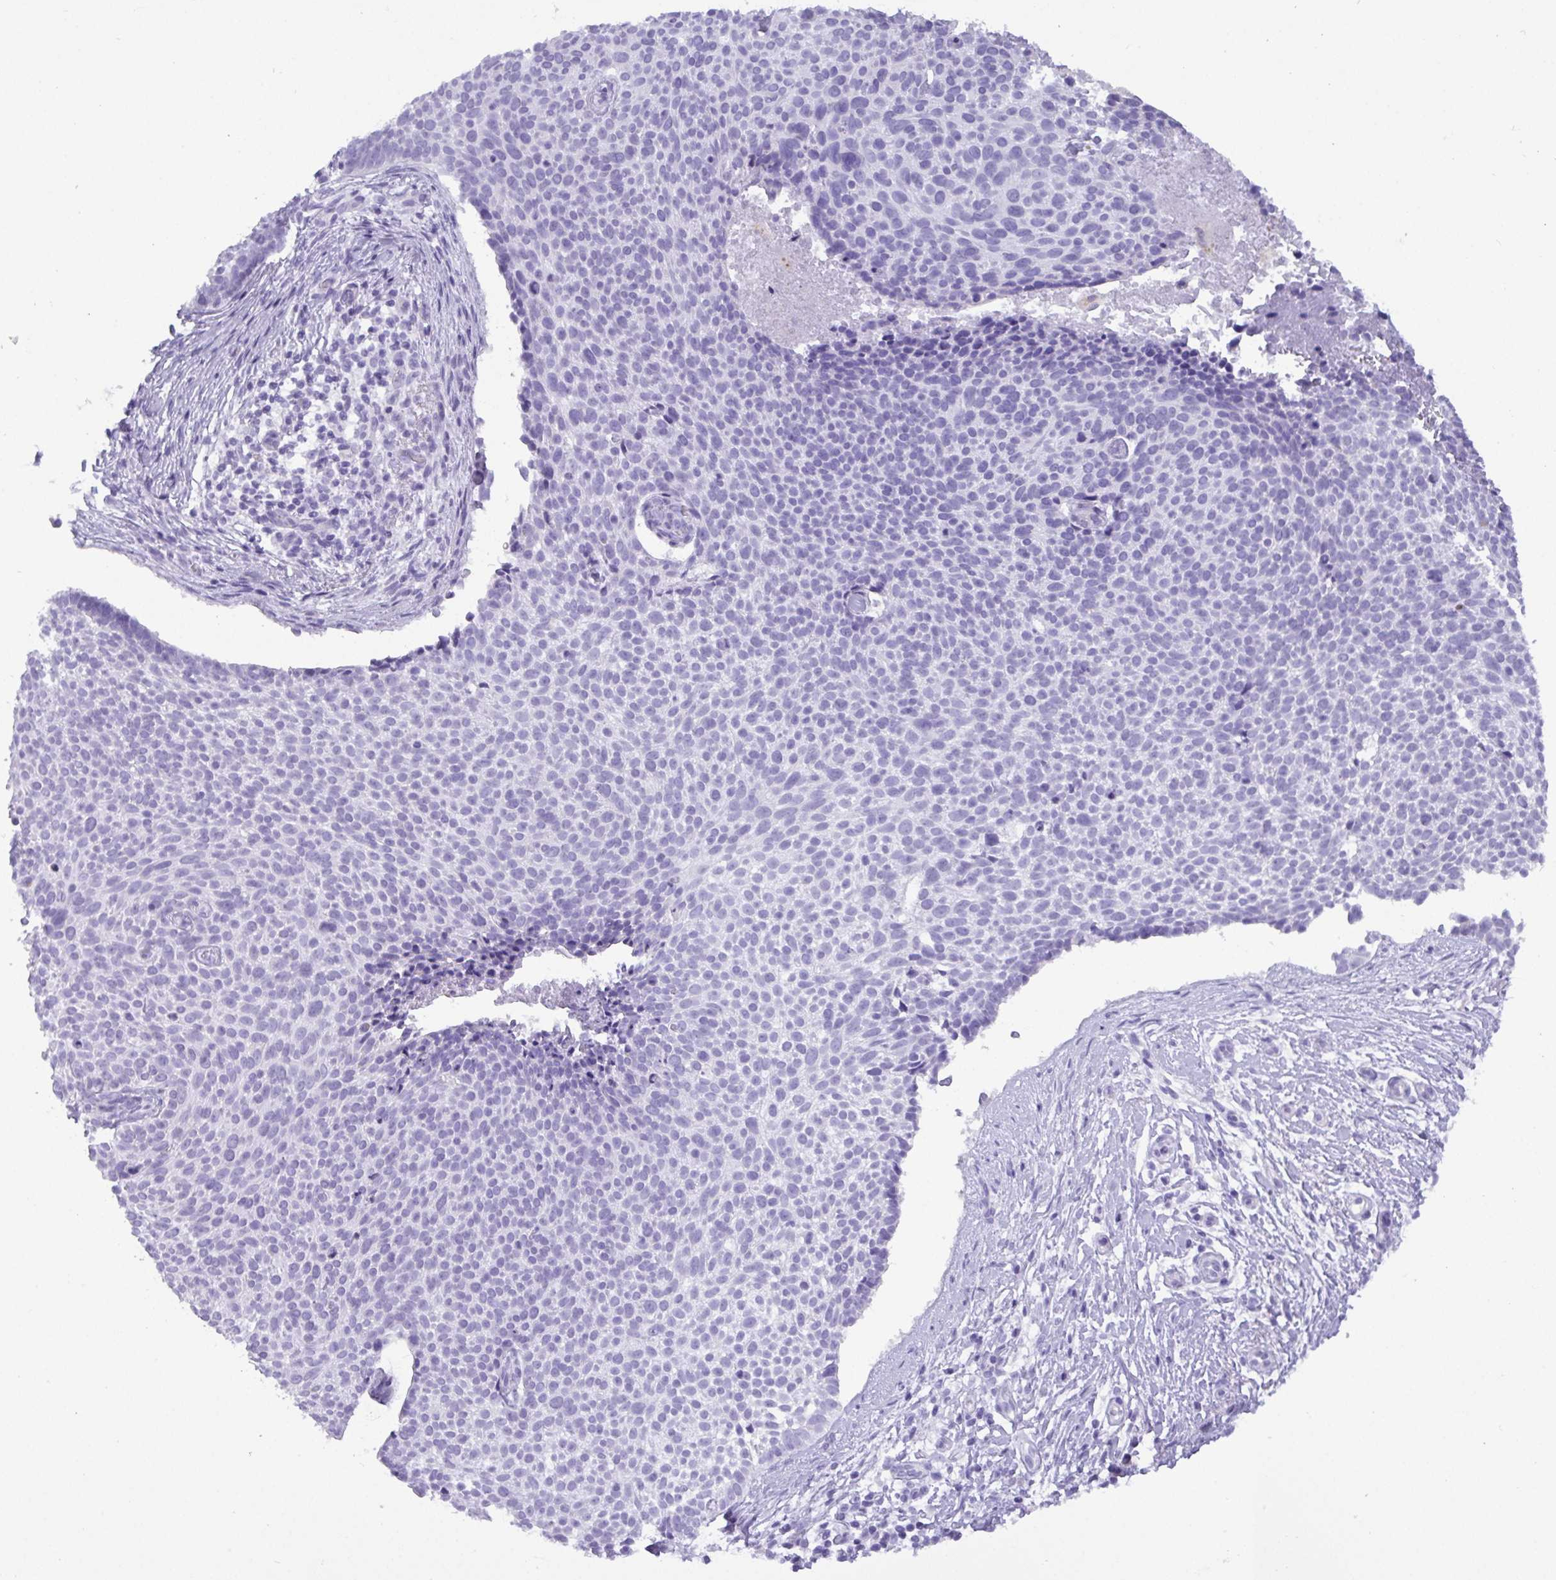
{"staining": {"intensity": "negative", "quantity": "none", "location": "none"}, "tissue": "skin cancer", "cell_type": "Tumor cells", "image_type": "cancer", "snomed": [{"axis": "morphology", "description": "Basal cell carcinoma"}, {"axis": "topography", "description": "Skin"}, {"axis": "topography", "description": "Skin of back"}], "caption": "Skin cancer (basal cell carcinoma) stained for a protein using immunohistochemistry (IHC) demonstrates no expression tumor cells.", "gene": "C4orf33", "patient": {"sex": "male", "age": 81}}